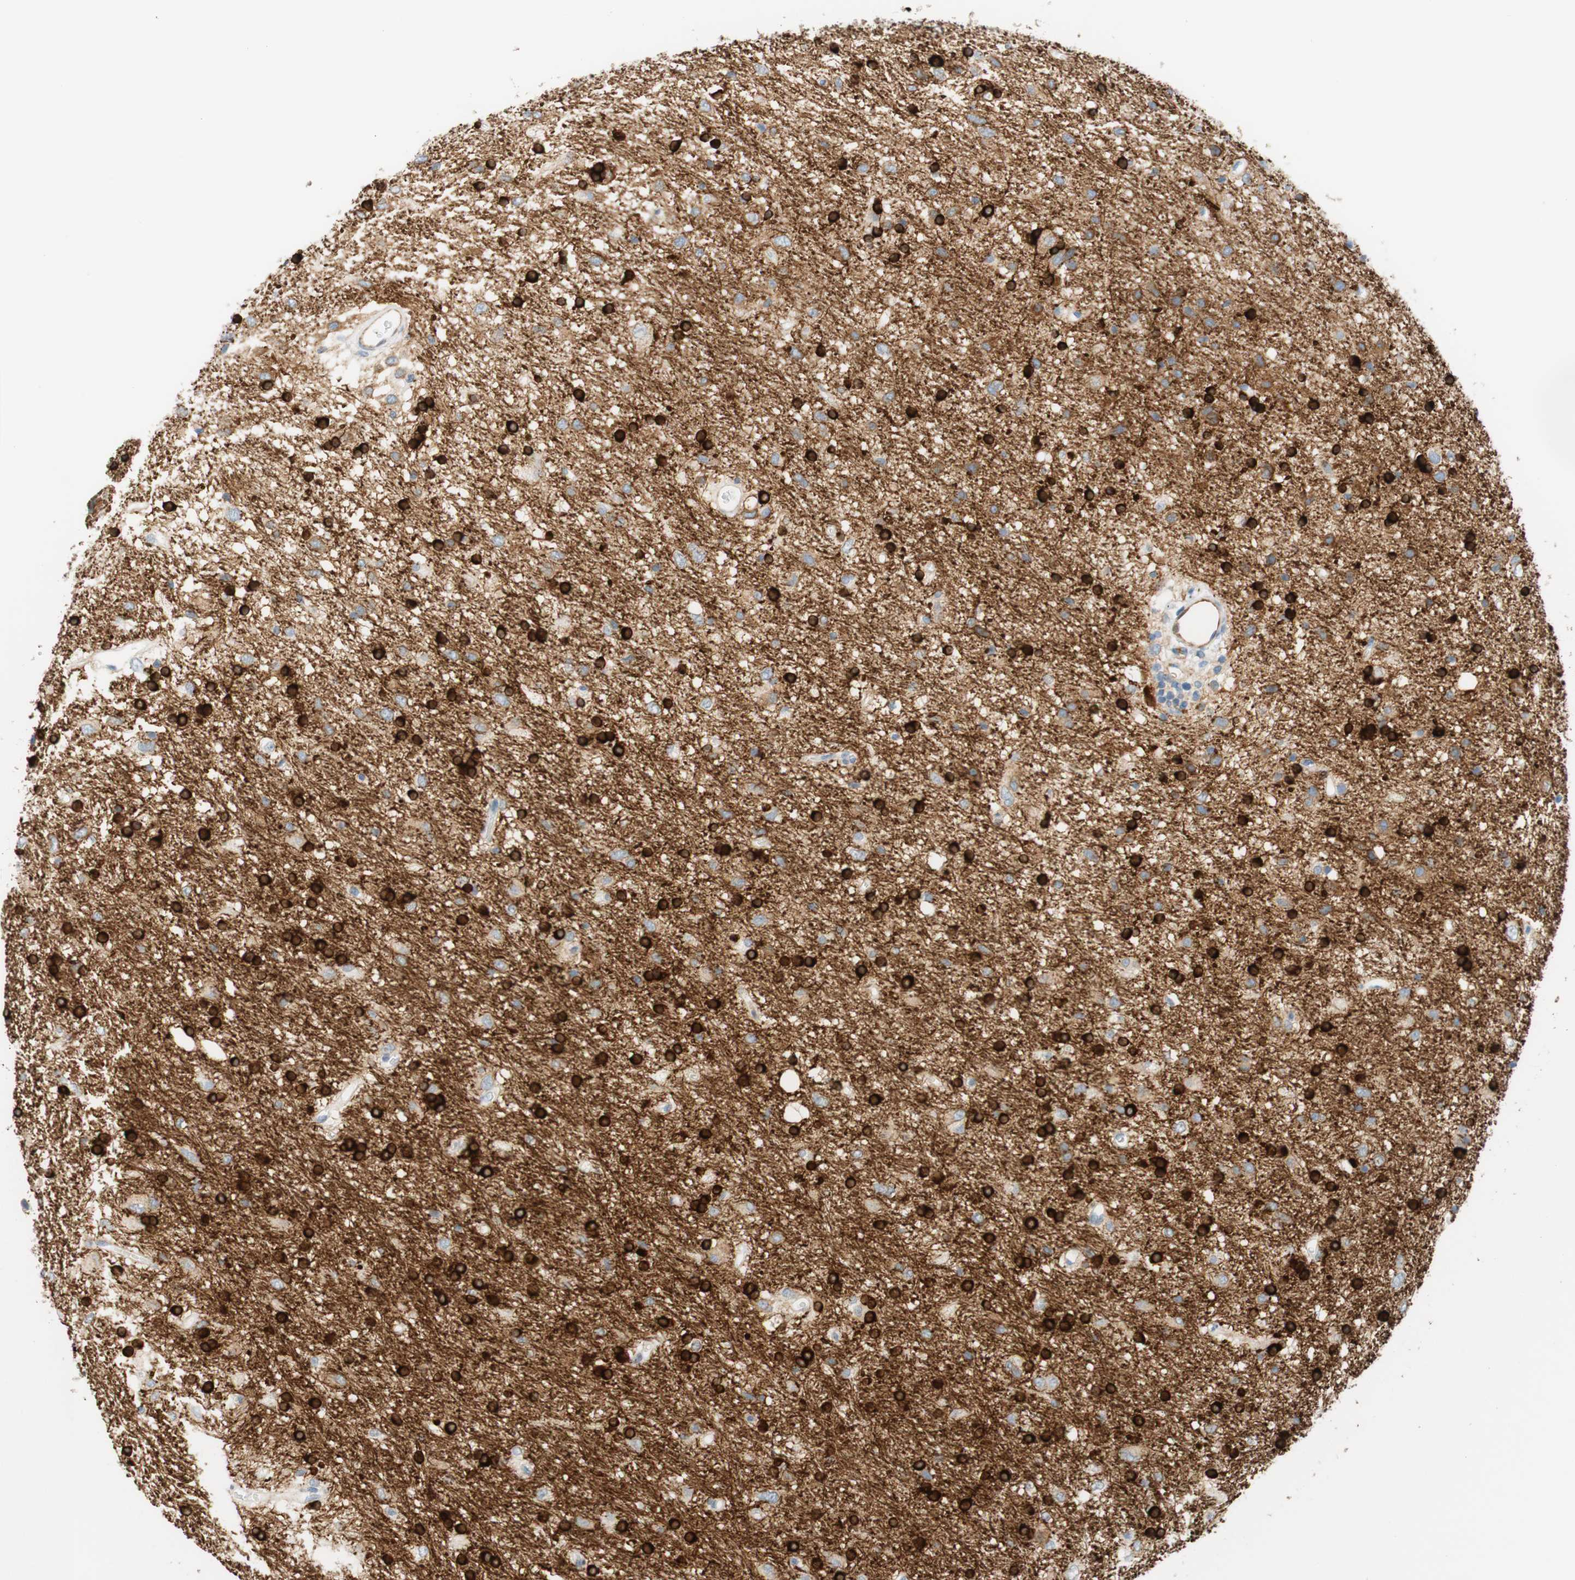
{"staining": {"intensity": "strong", "quantity": ">75%", "location": "cytoplasmic/membranous,nuclear"}, "tissue": "glioma", "cell_type": "Tumor cells", "image_type": "cancer", "snomed": [{"axis": "morphology", "description": "Glioma, malignant, Low grade"}, {"axis": "topography", "description": "Brain"}], "caption": "Immunohistochemical staining of human malignant glioma (low-grade) reveals high levels of strong cytoplasmic/membranous and nuclear protein staining in approximately >75% of tumor cells. The staining is performed using DAB (3,3'-diaminobenzidine) brown chromogen to label protein expression. The nuclei are counter-stained blue using hematoxylin.", "gene": "STMN1", "patient": {"sex": "male", "age": 77}}